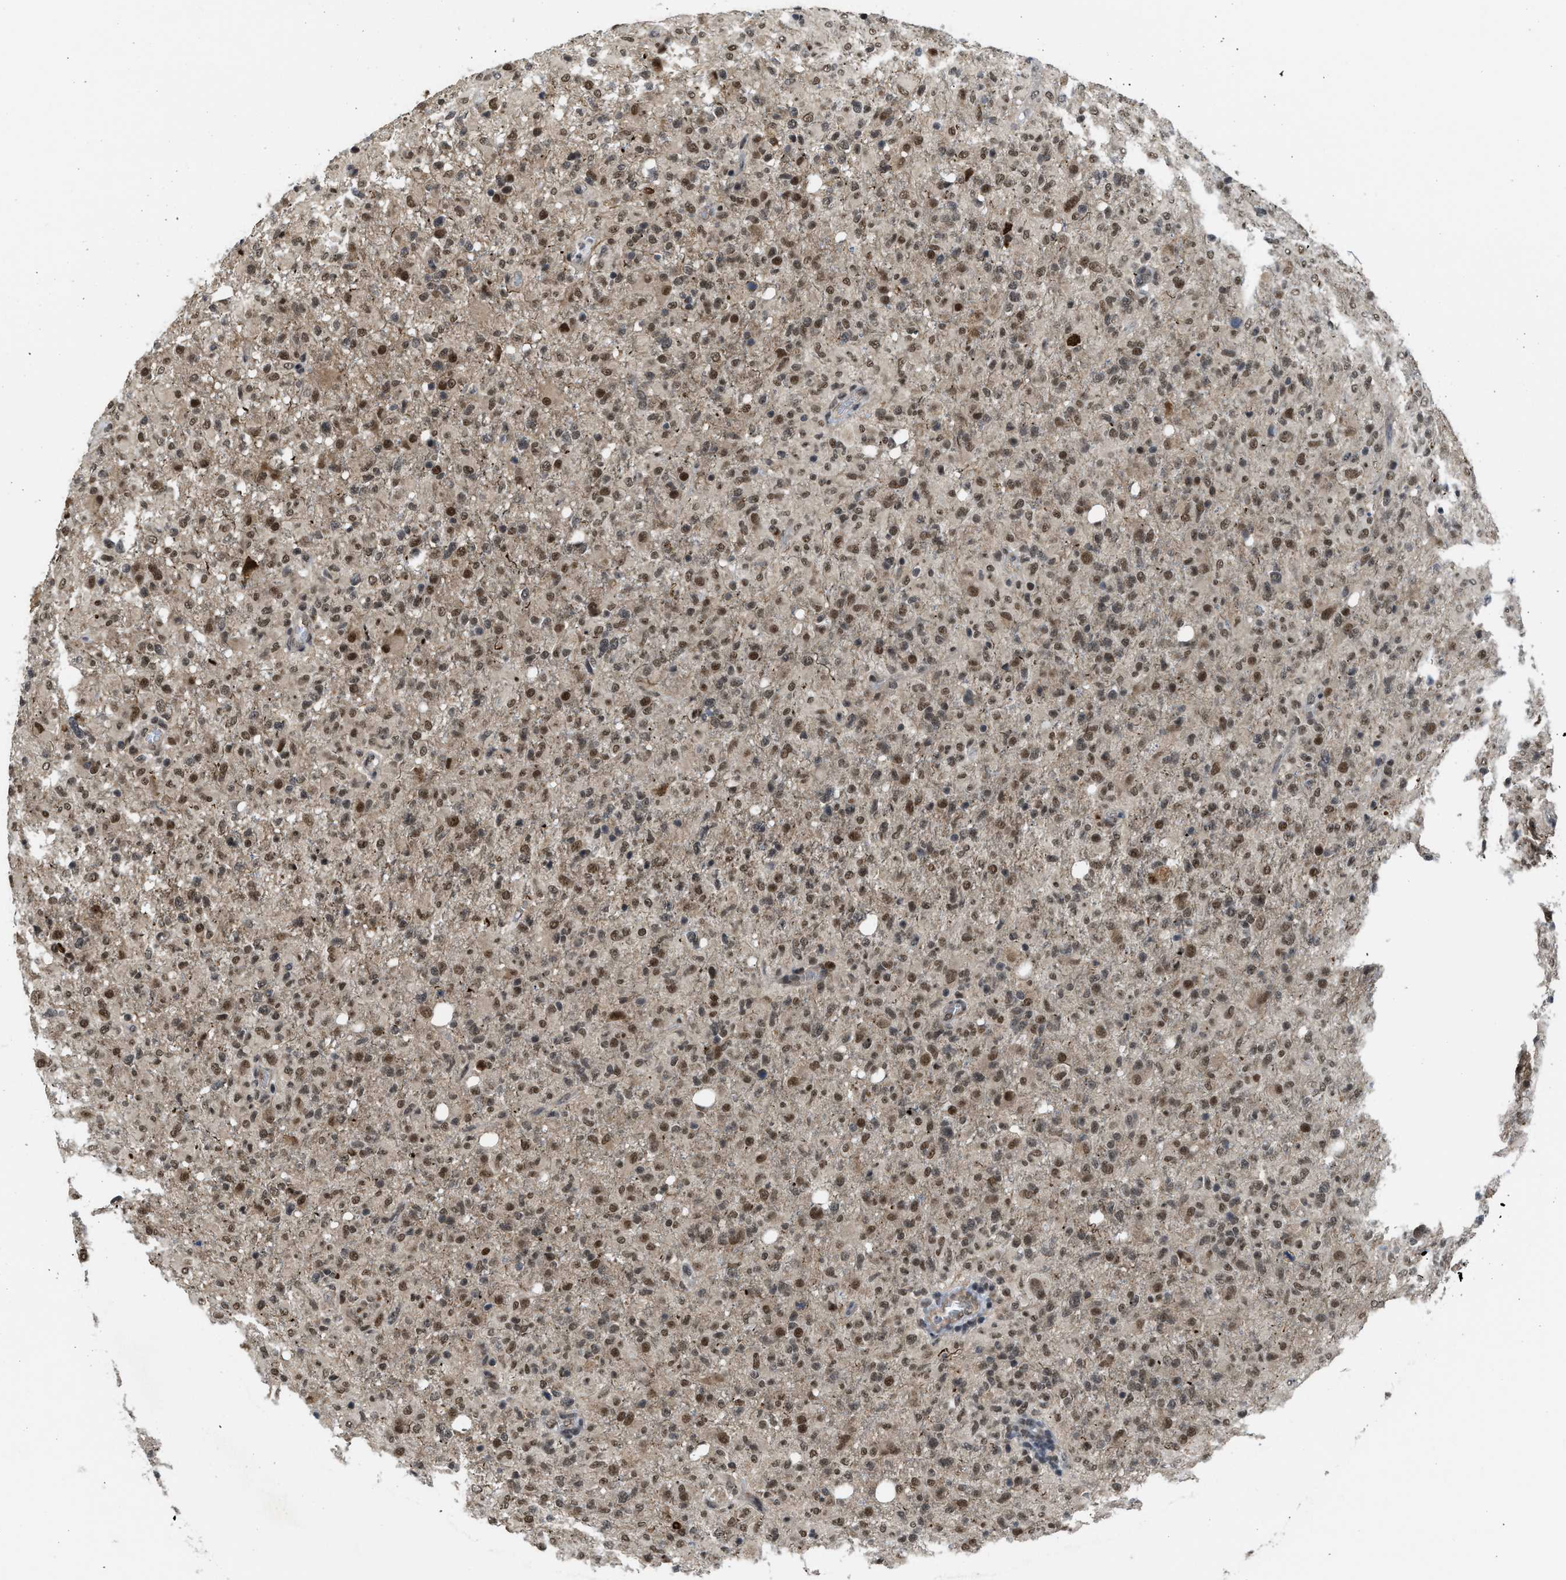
{"staining": {"intensity": "moderate", "quantity": ">75%", "location": "nuclear"}, "tissue": "glioma", "cell_type": "Tumor cells", "image_type": "cancer", "snomed": [{"axis": "morphology", "description": "Glioma, malignant, High grade"}, {"axis": "topography", "description": "Brain"}], "caption": "IHC of malignant glioma (high-grade) exhibits medium levels of moderate nuclear expression in about >75% of tumor cells.", "gene": "ZNF250", "patient": {"sex": "female", "age": 57}}